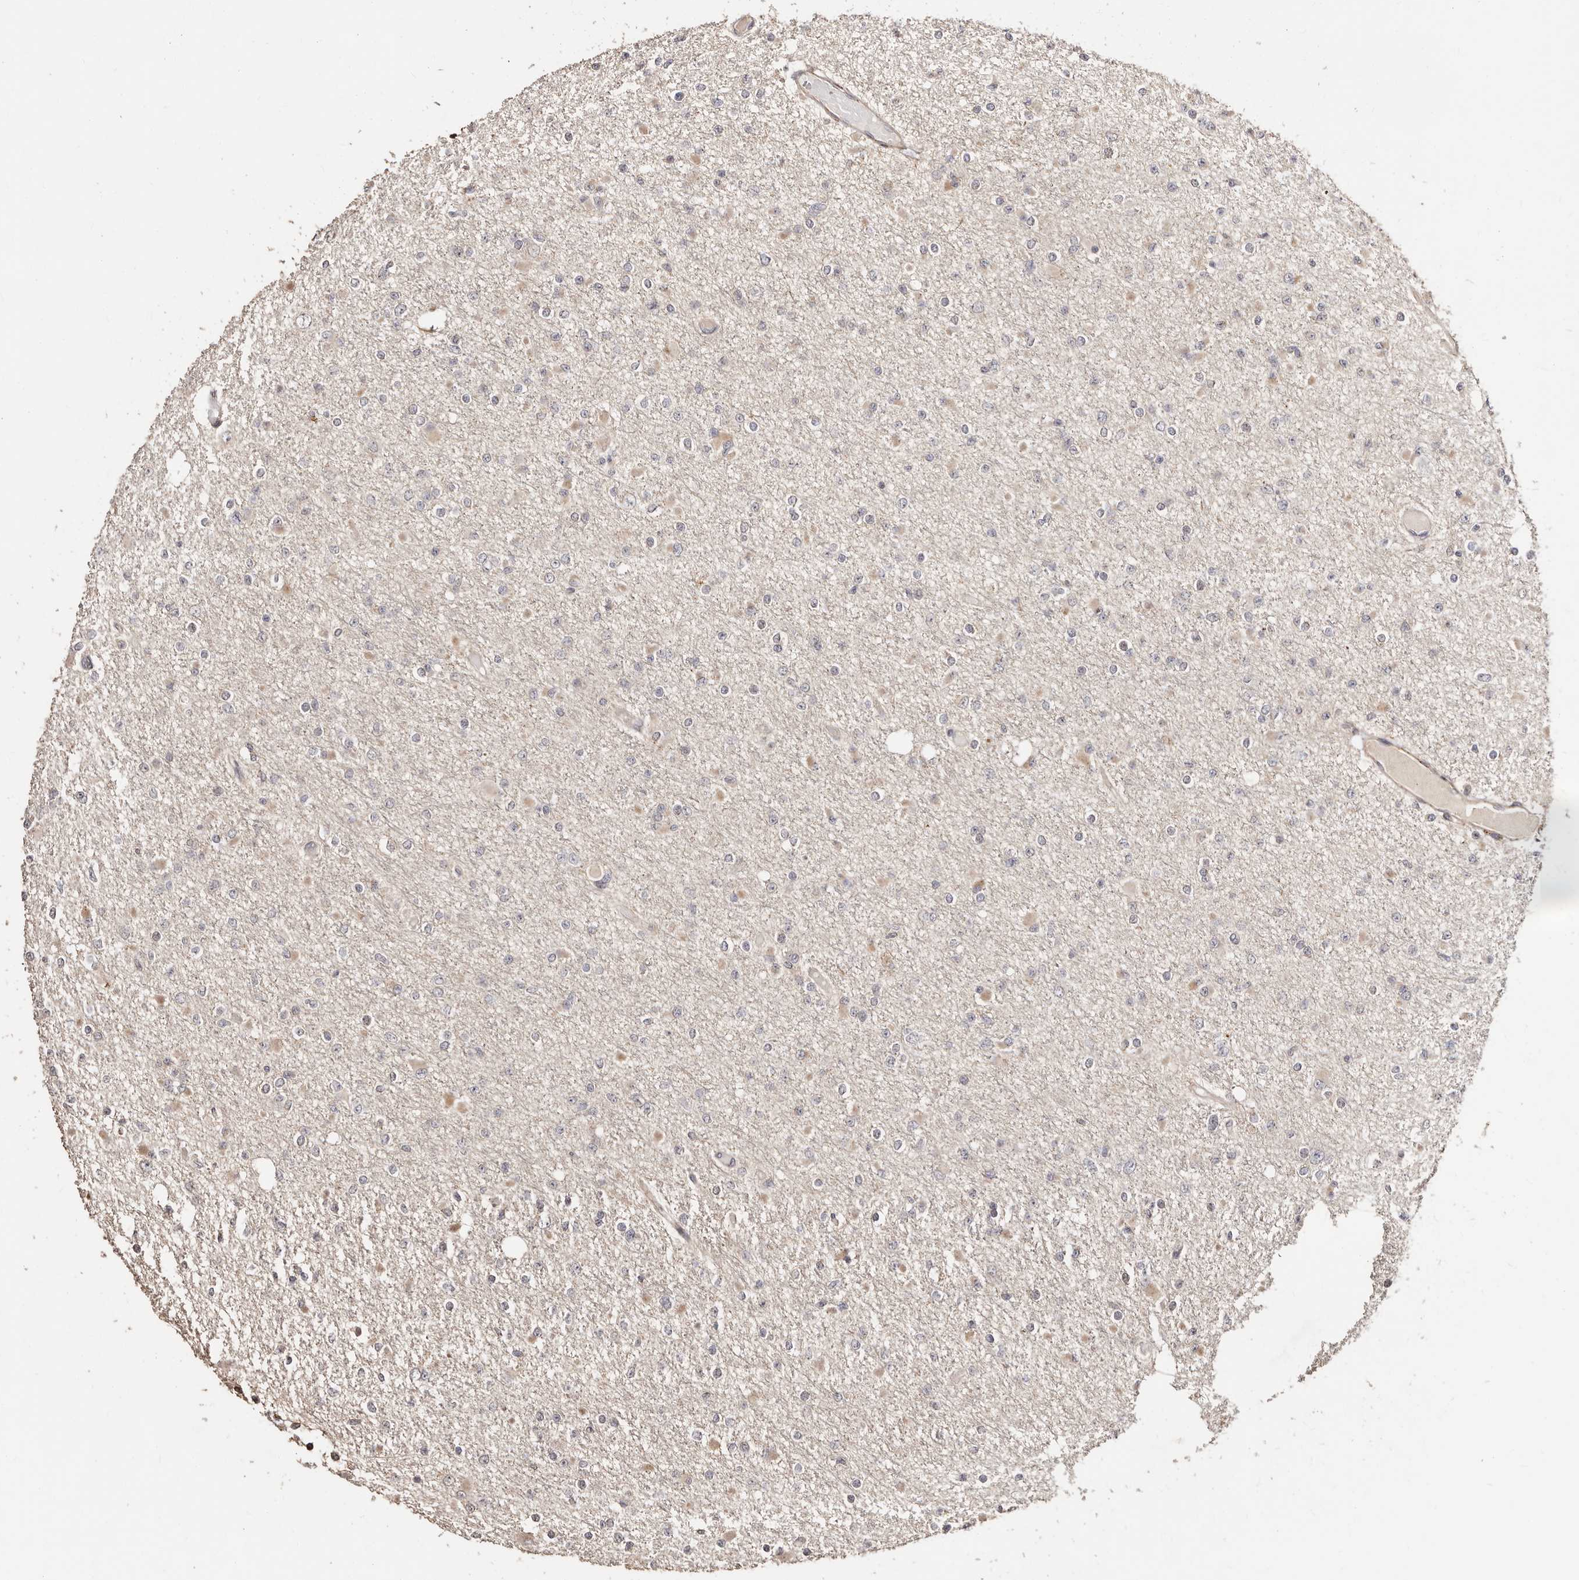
{"staining": {"intensity": "negative", "quantity": "none", "location": "none"}, "tissue": "glioma", "cell_type": "Tumor cells", "image_type": "cancer", "snomed": [{"axis": "morphology", "description": "Glioma, malignant, Low grade"}, {"axis": "topography", "description": "Brain"}], "caption": "Immunohistochemistry of glioma reveals no staining in tumor cells.", "gene": "APOL6", "patient": {"sex": "female", "age": 22}}